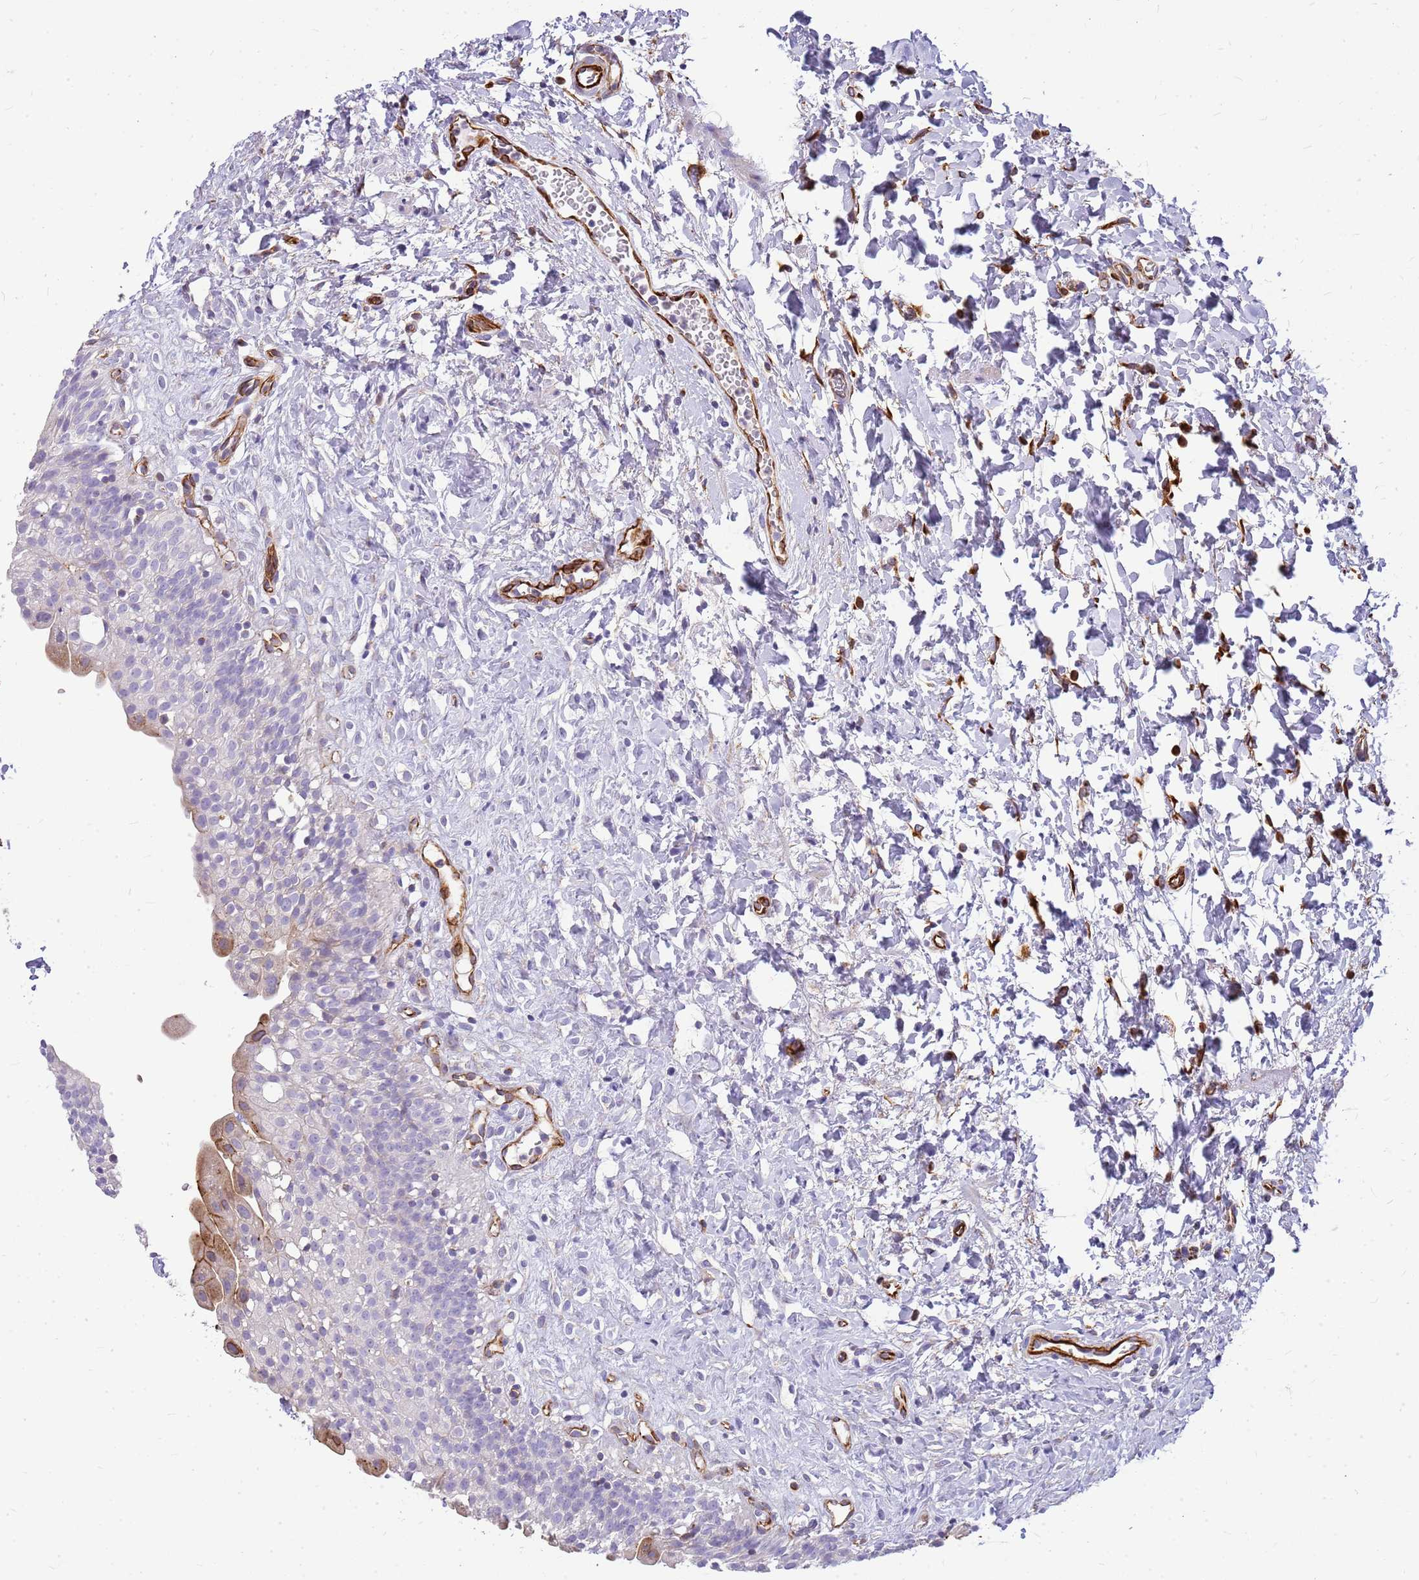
{"staining": {"intensity": "weak", "quantity": "<25%", "location": "cytoplasmic/membranous"}, "tissue": "urinary bladder", "cell_type": "Urothelial cells", "image_type": "normal", "snomed": [{"axis": "morphology", "description": "Normal tissue, NOS"}, {"axis": "topography", "description": "Urinary bladder"}], "caption": "Protein analysis of benign urinary bladder reveals no significant staining in urothelial cells.", "gene": "ZDHHC1", "patient": {"sex": "male", "age": 51}}